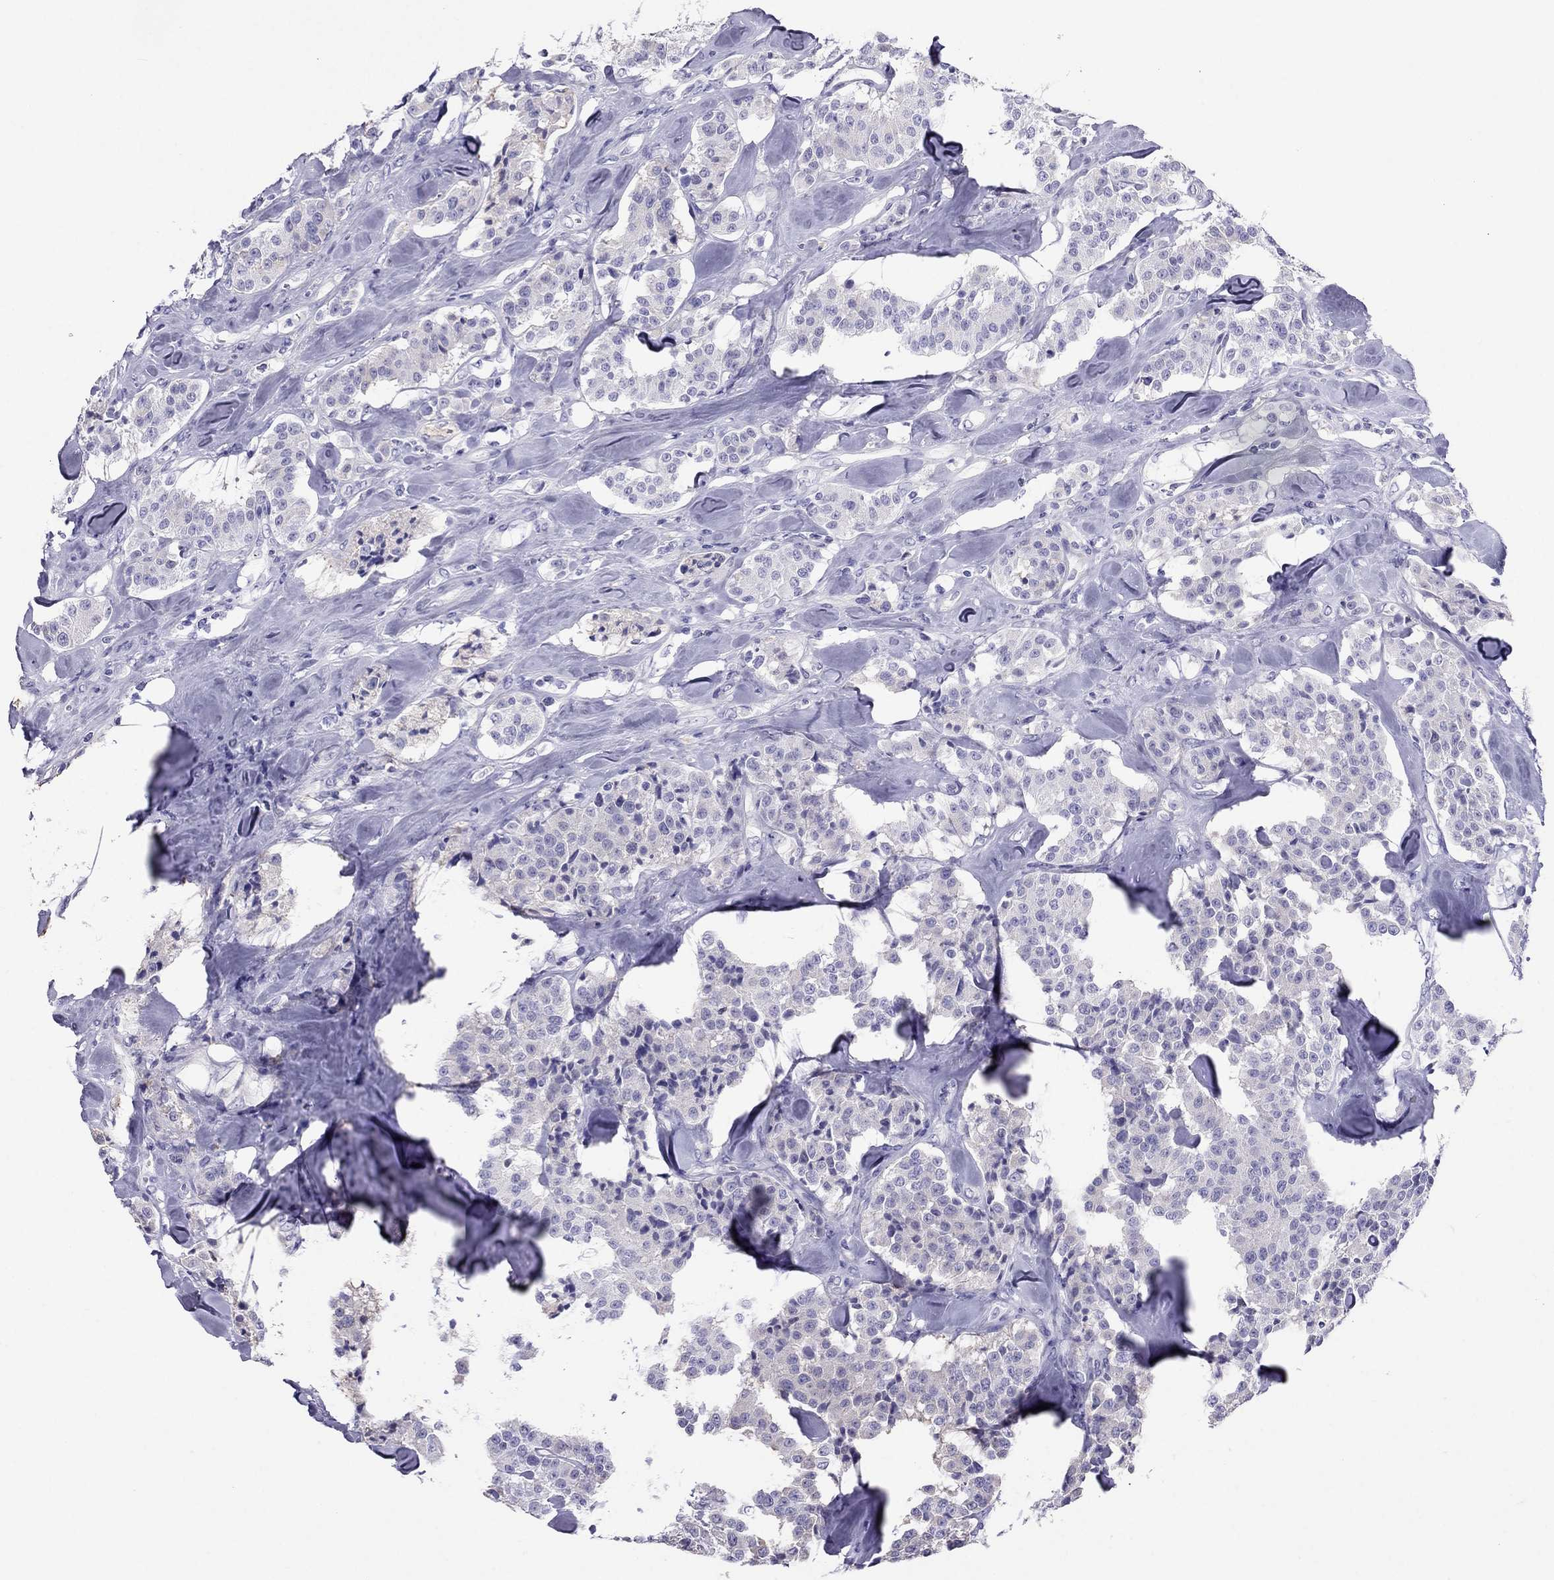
{"staining": {"intensity": "negative", "quantity": "none", "location": "none"}, "tissue": "carcinoid", "cell_type": "Tumor cells", "image_type": "cancer", "snomed": [{"axis": "morphology", "description": "Carcinoid, malignant, NOS"}, {"axis": "topography", "description": "Pancreas"}], "caption": "Immunohistochemistry (IHC) micrograph of neoplastic tissue: human malignant carcinoid stained with DAB demonstrates no significant protein positivity in tumor cells.", "gene": "TBC1D21", "patient": {"sex": "male", "age": 41}}